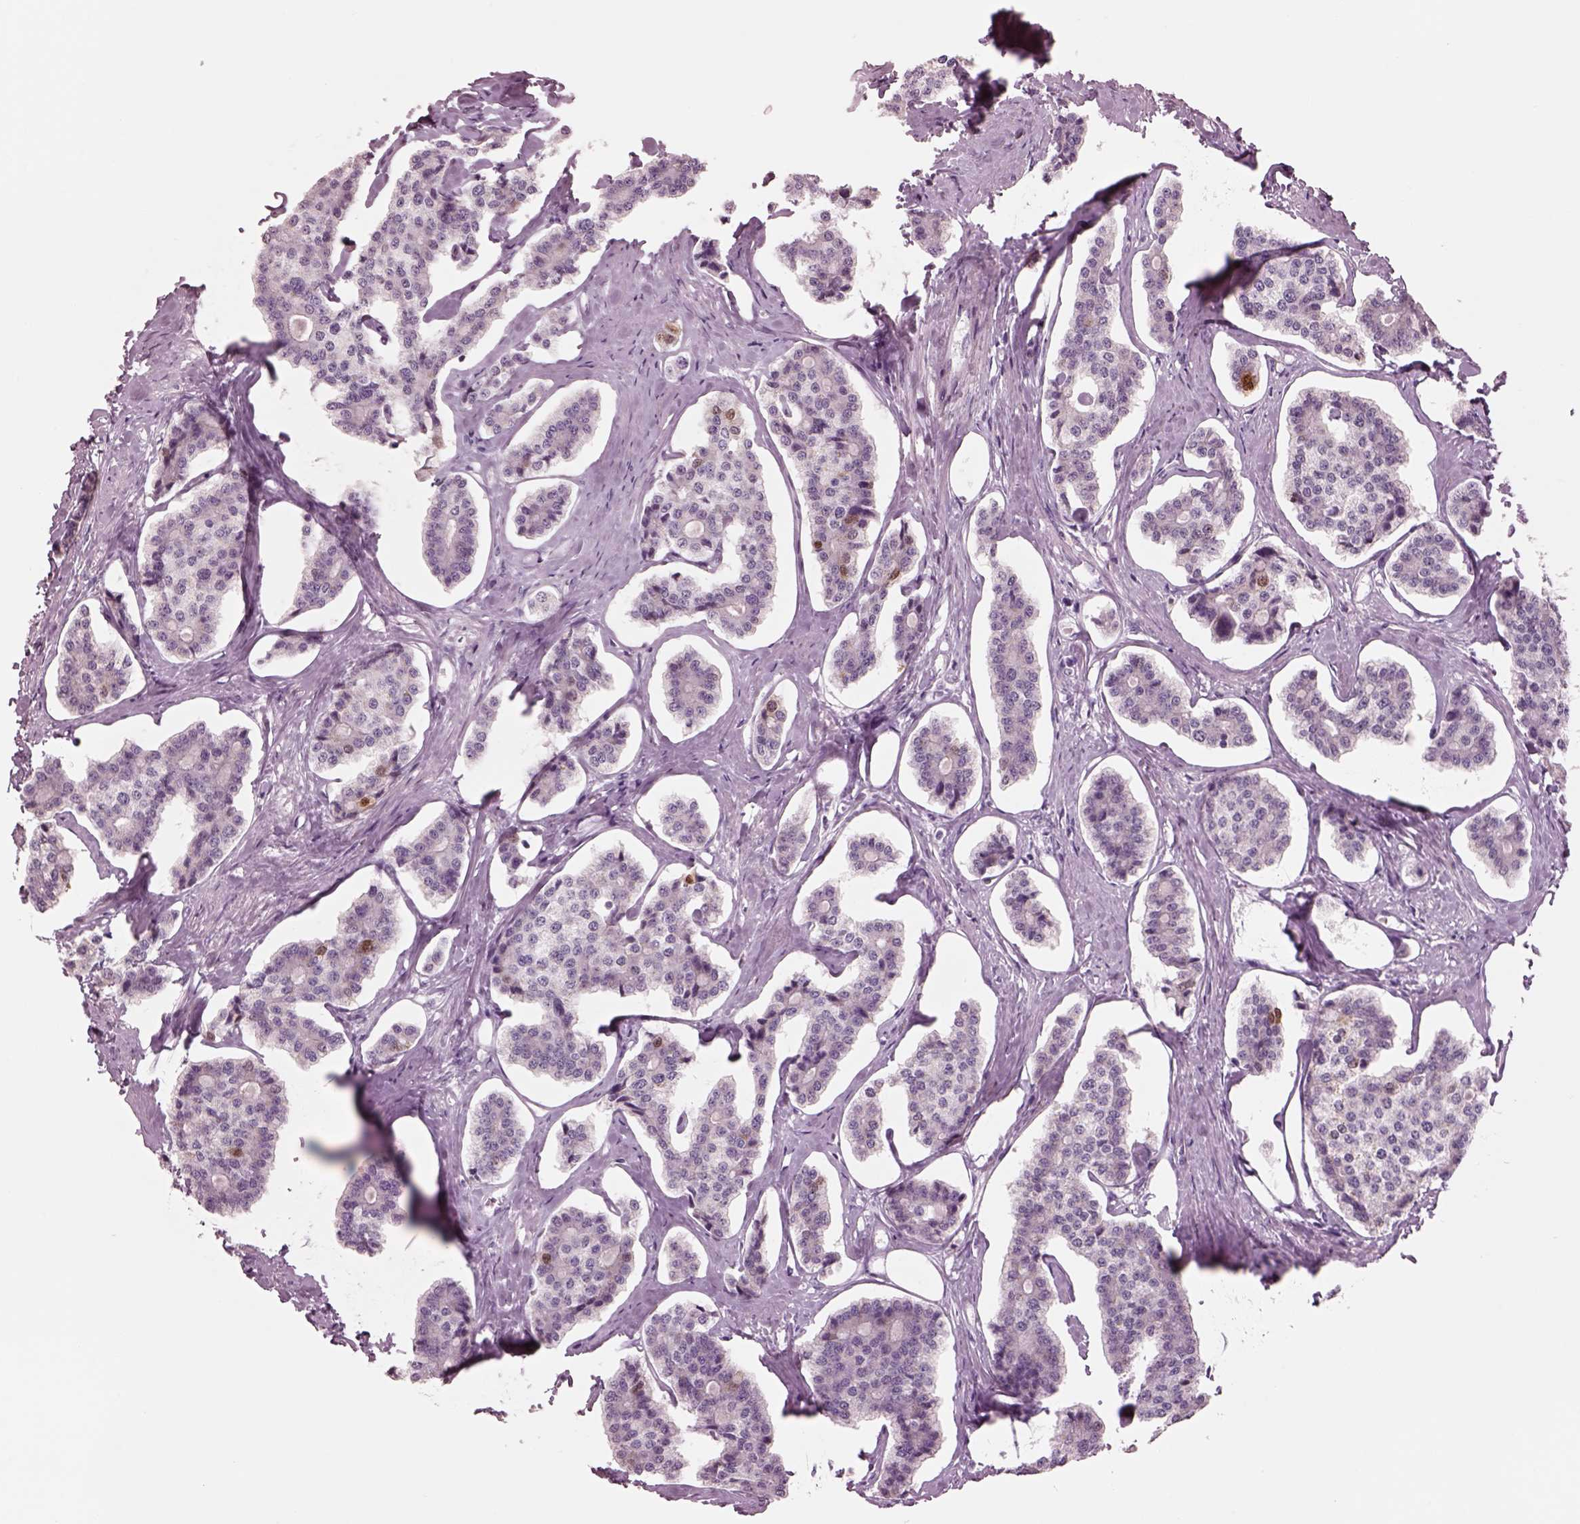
{"staining": {"intensity": "strong", "quantity": "<25%", "location": "nuclear"}, "tissue": "carcinoid", "cell_type": "Tumor cells", "image_type": "cancer", "snomed": [{"axis": "morphology", "description": "Carcinoid, malignant, NOS"}, {"axis": "topography", "description": "Small intestine"}], "caption": "Immunohistochemistry of human carcinoid shows medium levels of strong nuclear staining in approximately <25% of tumor cells. The staining was performed using DAB, with brown indicating positive protein expression. Nuclei are stained blue with hematoxylin.", "gene": "SOX9", "patient": {"sex": "female", "age": 65}}